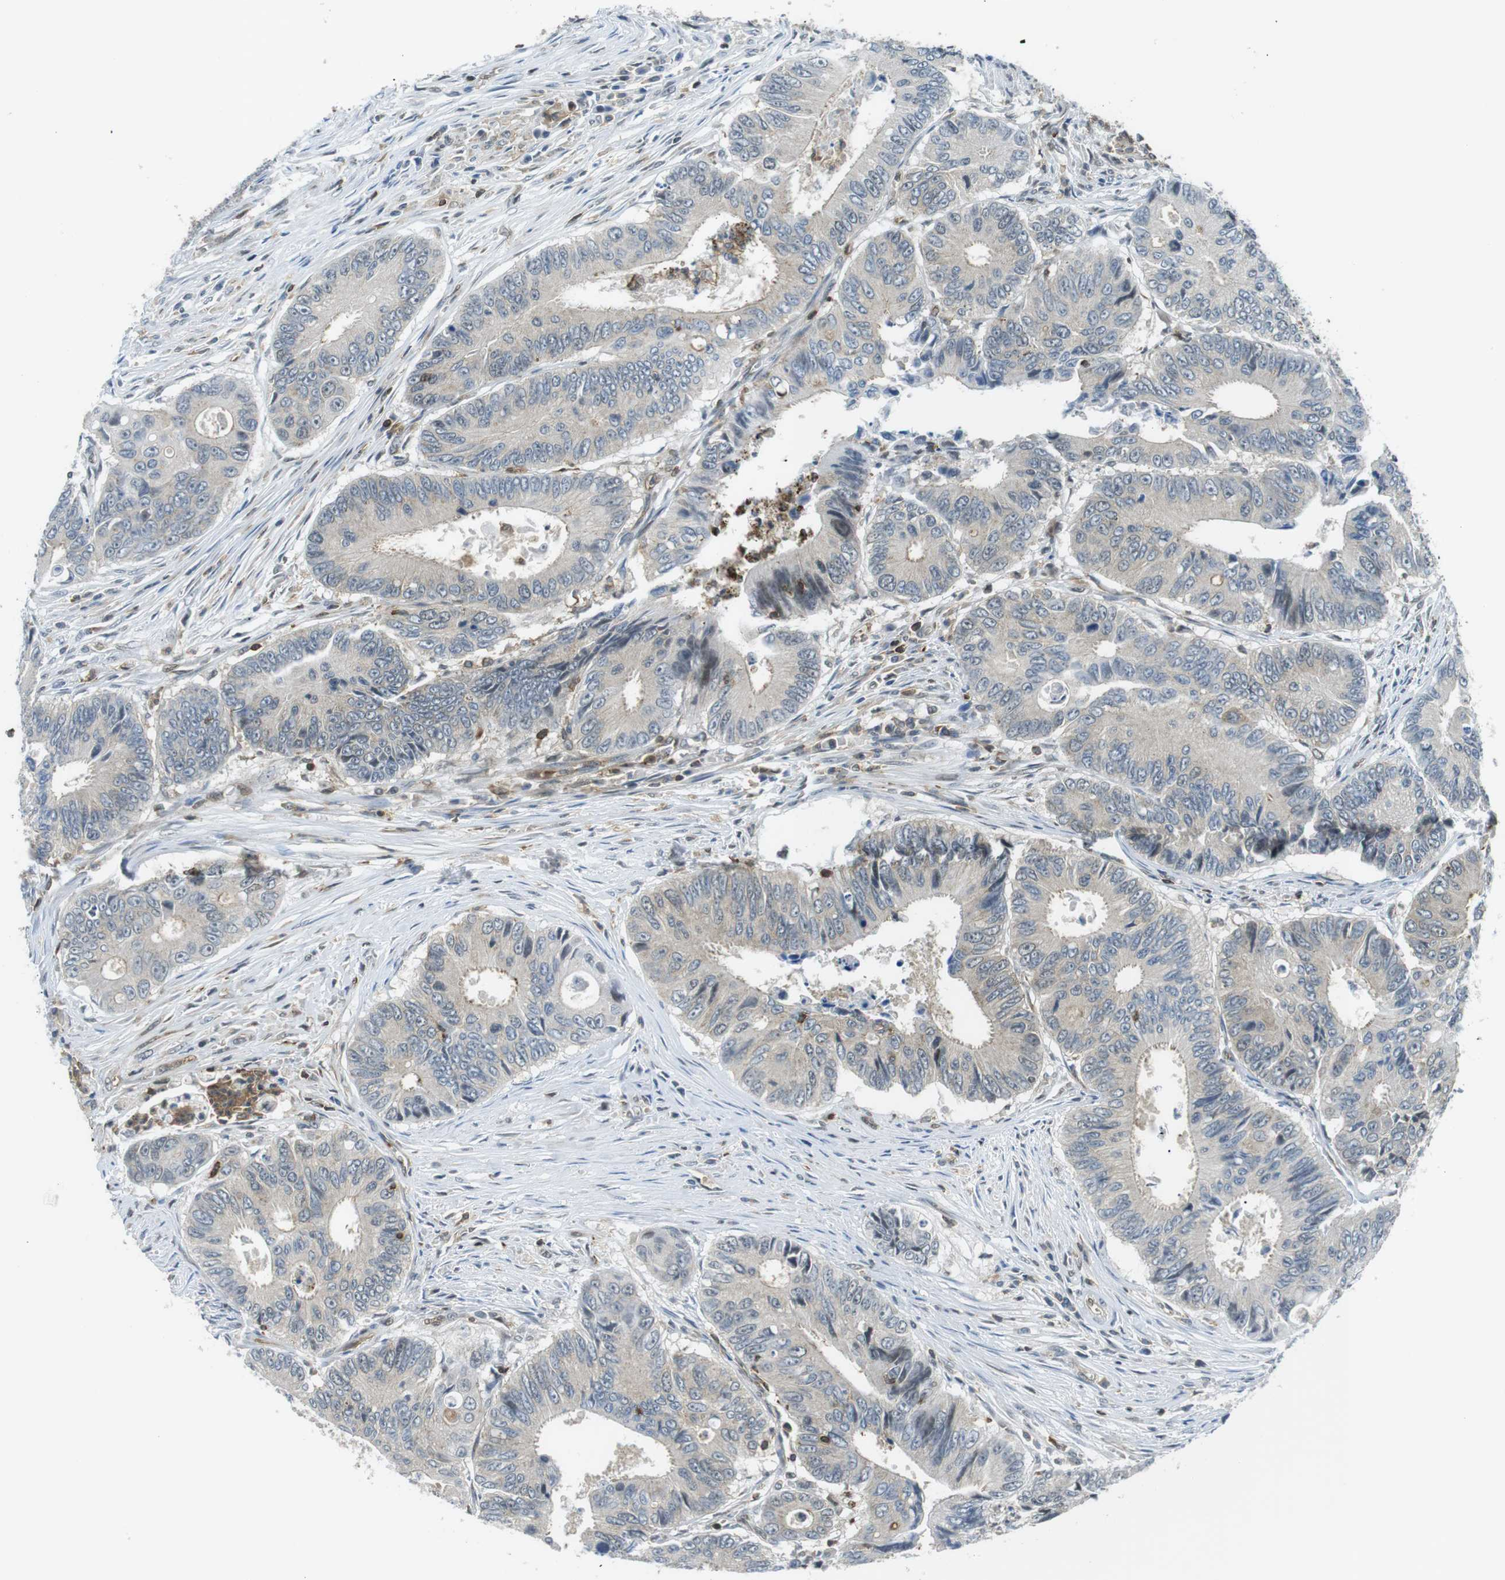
{"staining": {"intensity": "negative", "quantity": "none", "location": "none"}, "tissue": "colorectal cancer", "cell_type": "Tumor cells", "image_type": "cancer", "snomed": [{"axis": "morphology", "description": "Inflammation, NOS"}, {"axis": "morphology", "description": "Adenocarcinoma, NOS"}, {"axis": "topography", "description": "Colon"}], "caption": "Tumor cells show no significant expression in adenocarcinoma (colorectal).", "gene": "STK10", "patient": {"sex": "male", "age": 72}}